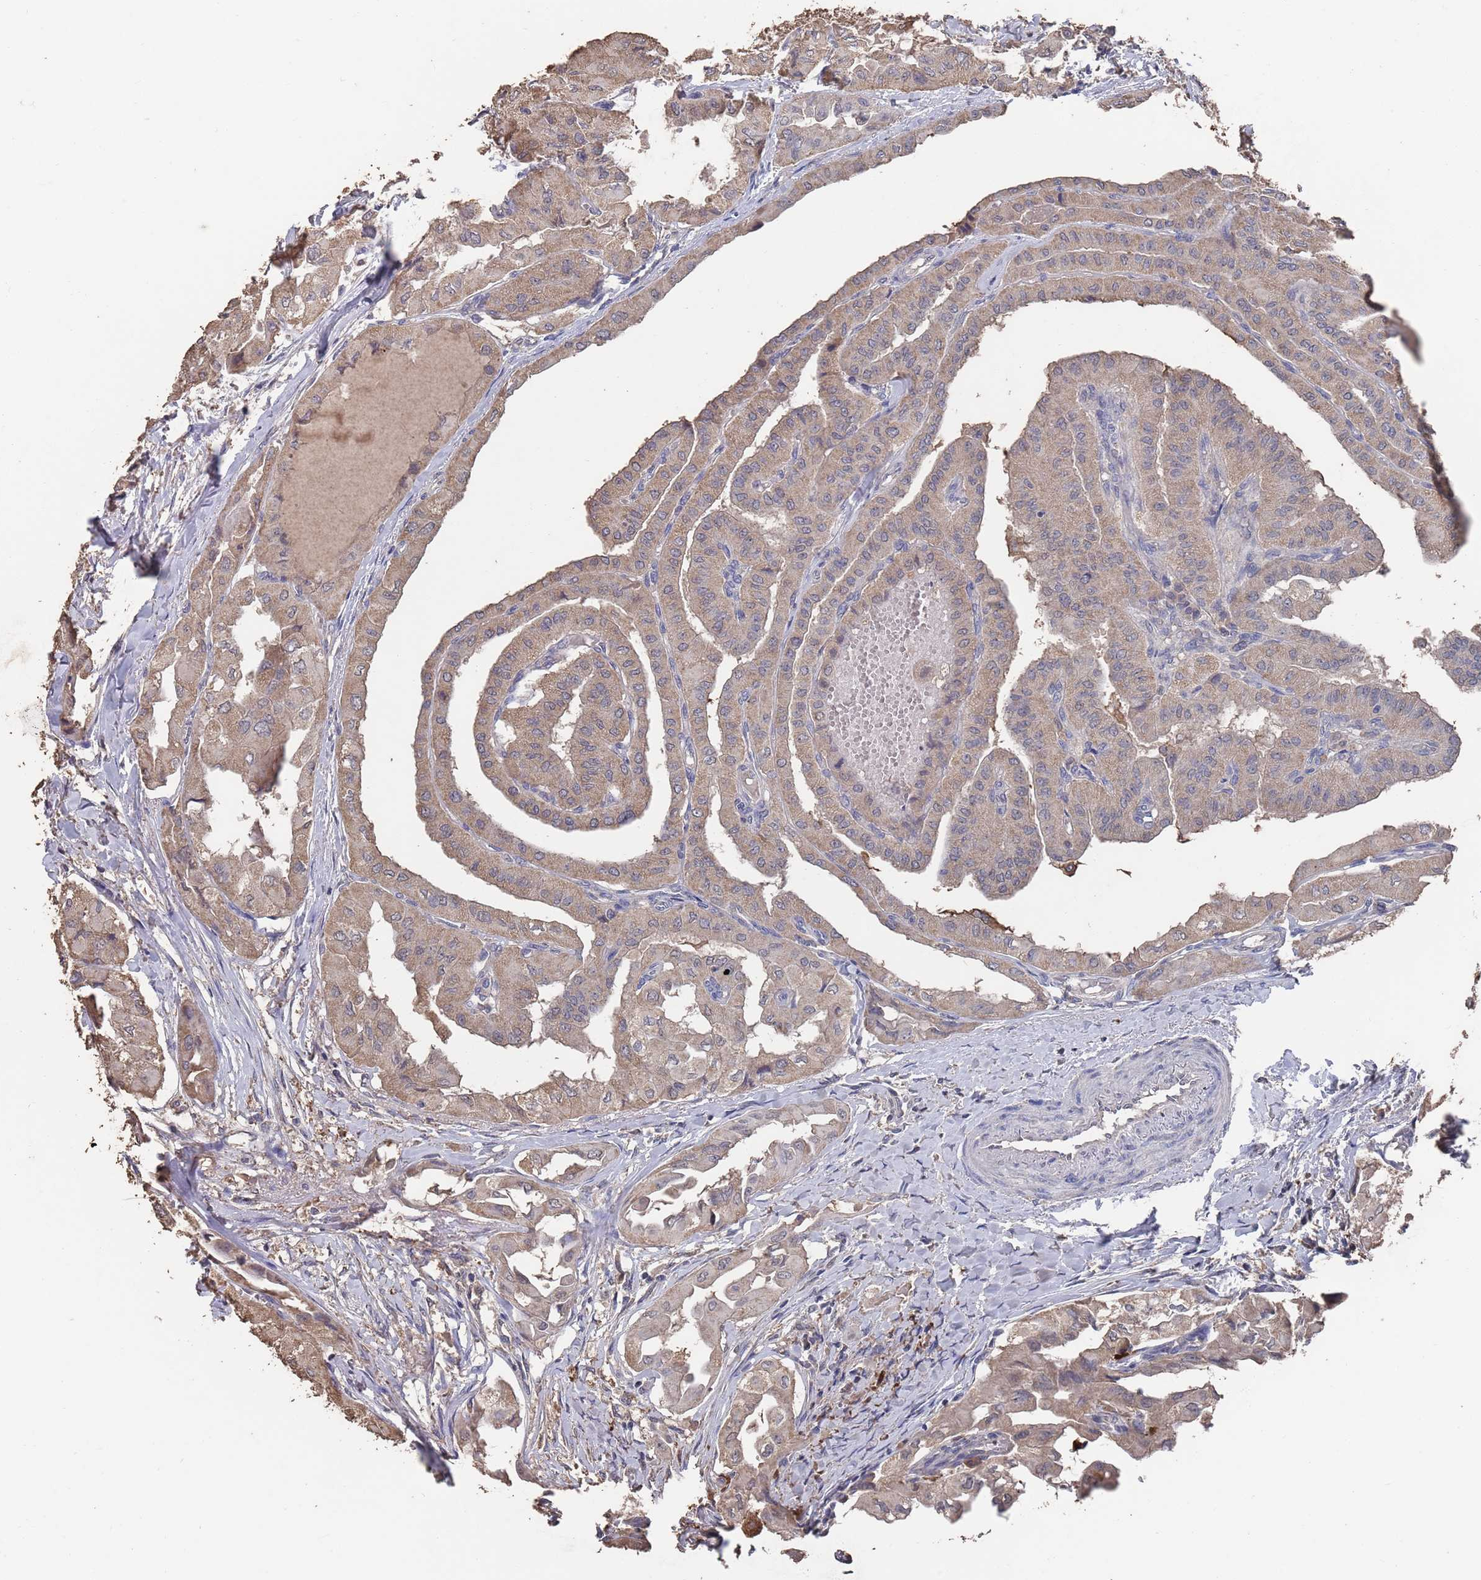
{"staining": {"intensity": "moderate", "quantity": ">75%", "location": "cytoplasmic/membranous"}, "tissue": "thyroid cancer", "cell_type": "Tumor cells", "image_type": "cancer", "snomed": [{"axis": "morphology", "description": "Papillary adenocarcinoma, NOS"}, {"axis": "topography", "description": "Thyroid gland"}], "caption": "Thyroid cancer (papillary adenocarcinoma) stained with immunohistochemistry (IHC) displays moderate cytoplasmic/membranous positivity in approximately >75% of tumor cells. (DAB IHC, brown staining for protein, blue staining for nuclei).", "gene": "BTBD18", "patient": {"sex": "female", "age": 59}}